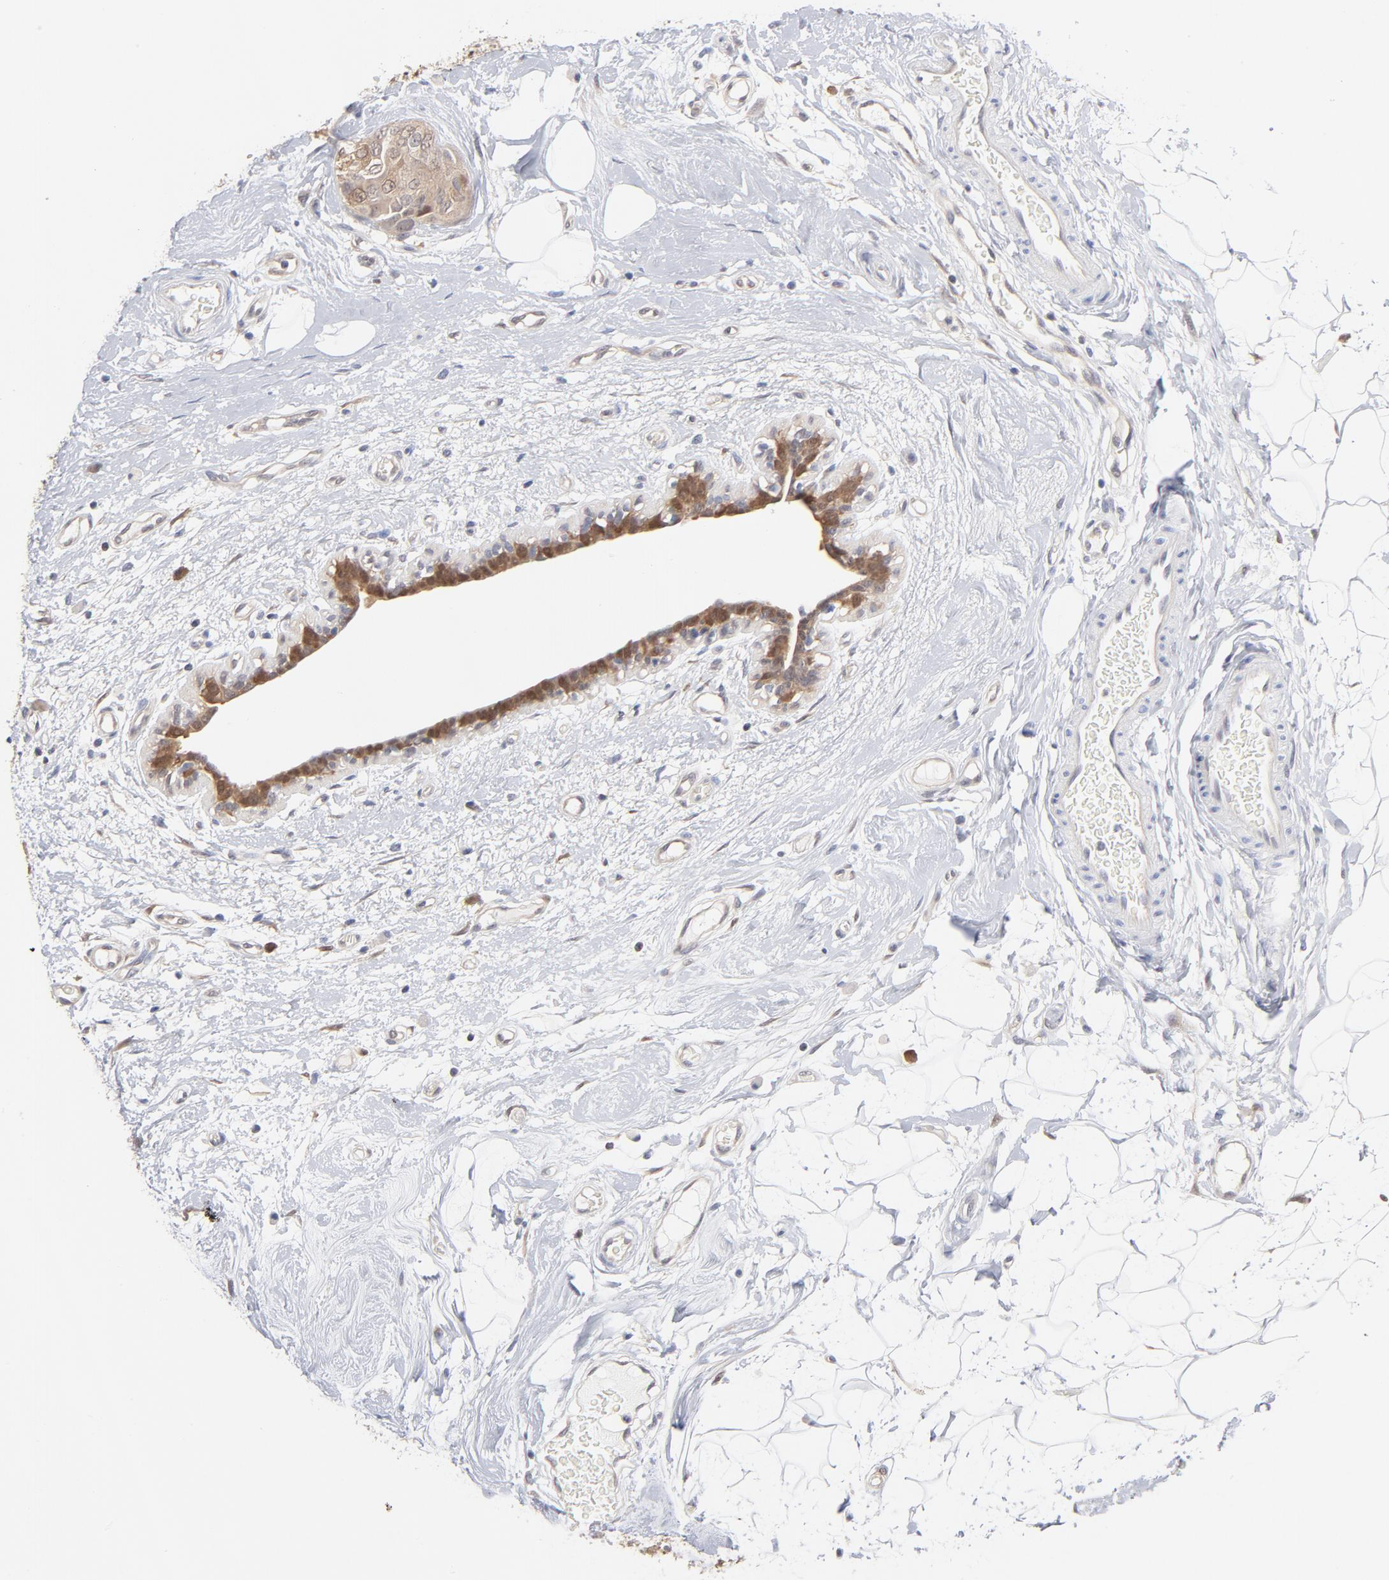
{"staining": {"intensity": "moderate", "quantity": ">75%", "location": "cytoplasmic/membranous"}, "tissue": "breast cancer", "cell_type": "Tumor cells", "image_type": "cancer", "snomed": [{"axis": "morphology", "description": "Duct carcinoma"}, {"axis": "topography", "description": "Breast"}], "caption": "Breast invasive ductal carcinoma tissue exhibits moderate cytoplasmic/membranous staining in approximately >75% of tumor cells, visualized by immunohistochemistry. (brown staining indicates protein expression, while blue staining denotes nuclei).", "gene": "MIF", "patient": {"sex": "female", "age": 40}}